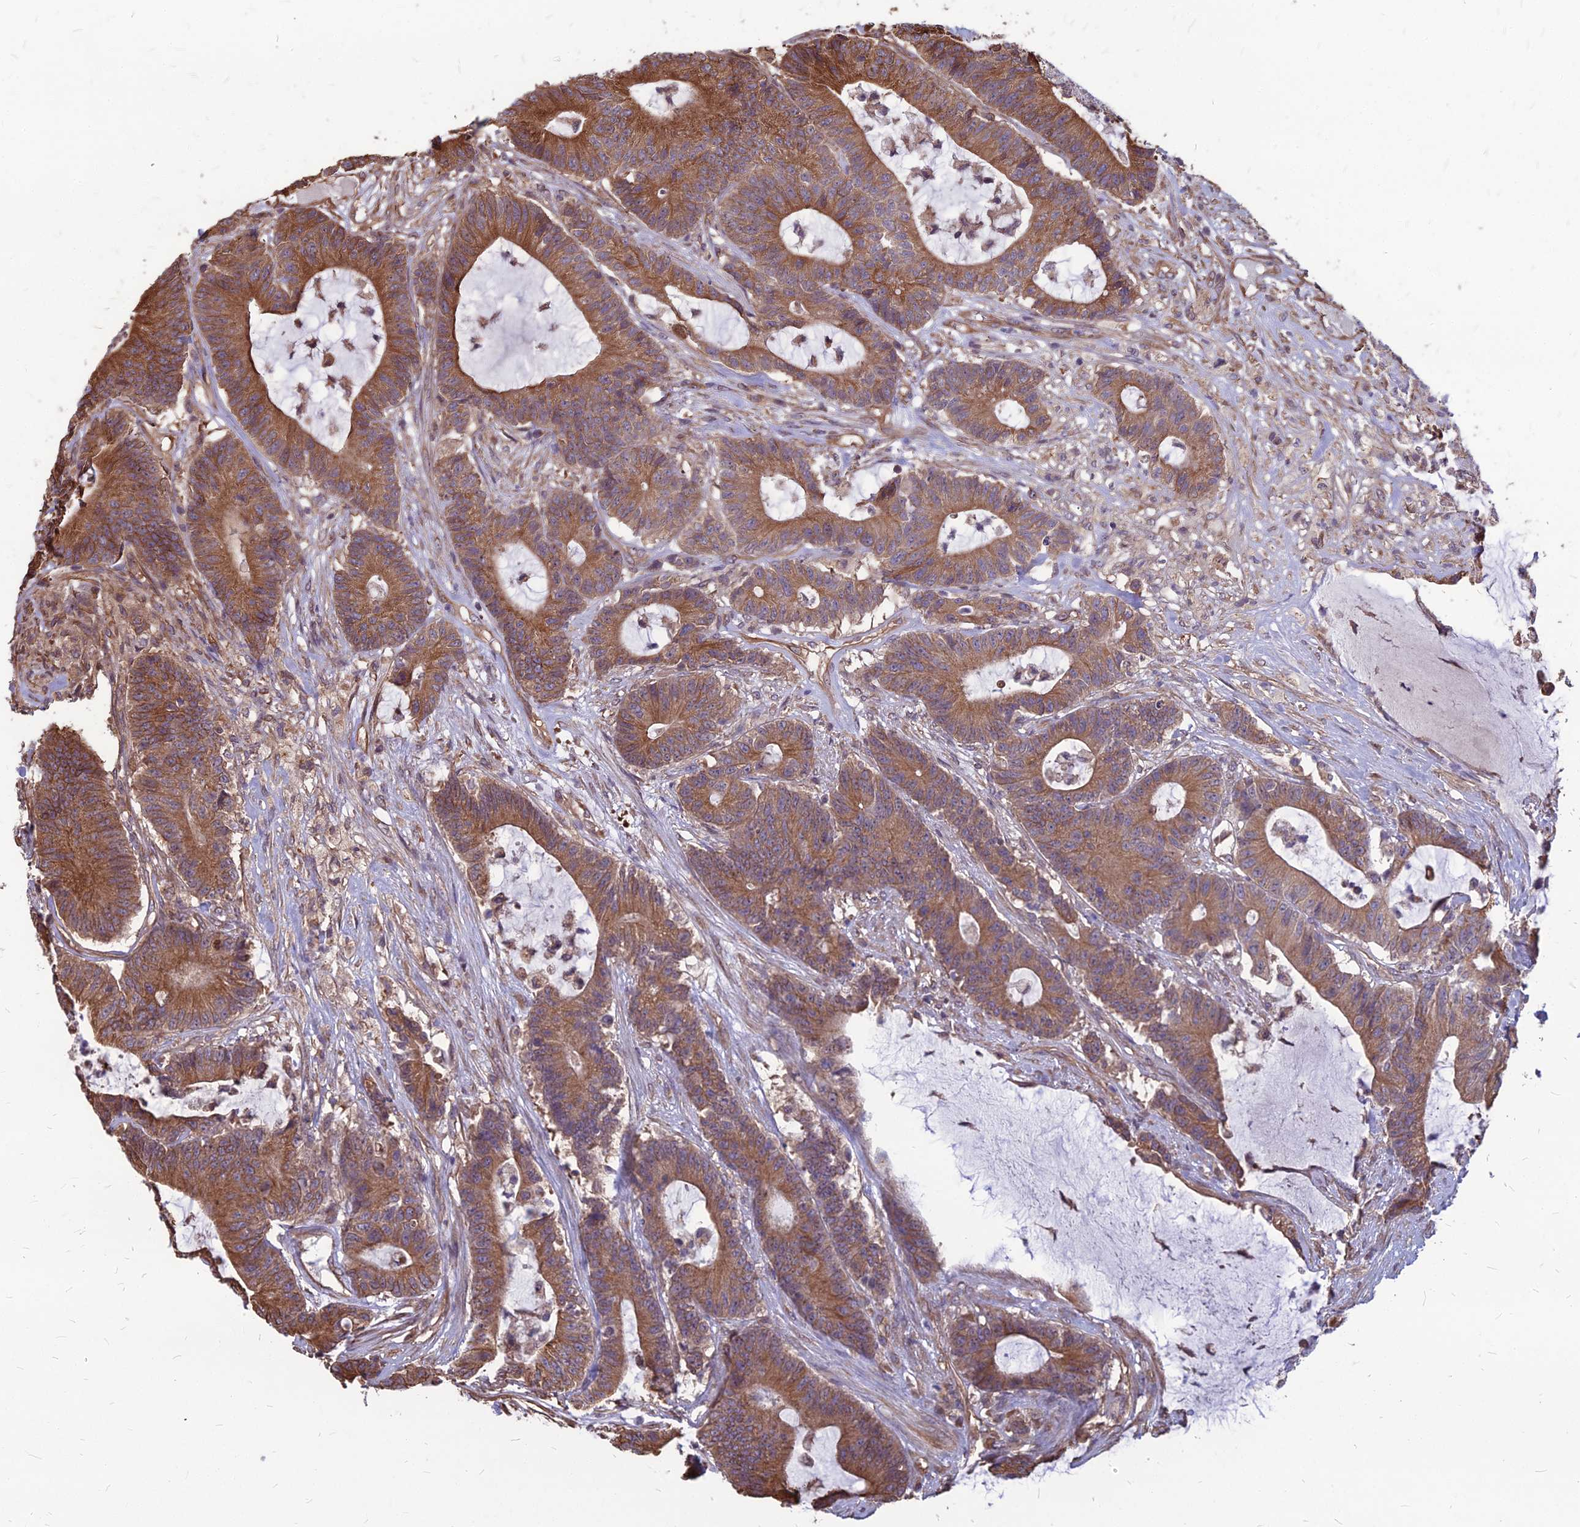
{"staining": {"intensity": "moderate", "quantity": ">75%", "location": "cytoplasmic/membranous"}, "tissue": "colorectal cancer", "cell_type": "Tumor cells", "image_type": "cancer", "snomed": [{"axis": "morphology", "description": "Adenocarcinoma, NOS"}, {"axis": "topography", "description": "Colon"}], "caption": "Immunohistochemistry (IHC) photomicrograph of neoplastic tissue: colorectal adenocarcinoma stained using IHC reveals medium levels of moderate protein expression localized specifically in the cytoplasmic/membranous of tumor cells, appearing as a cytoplasmic/membranous brown color.", "gene": "LSM6", "patient": {"sex": "female", "age": 84}}